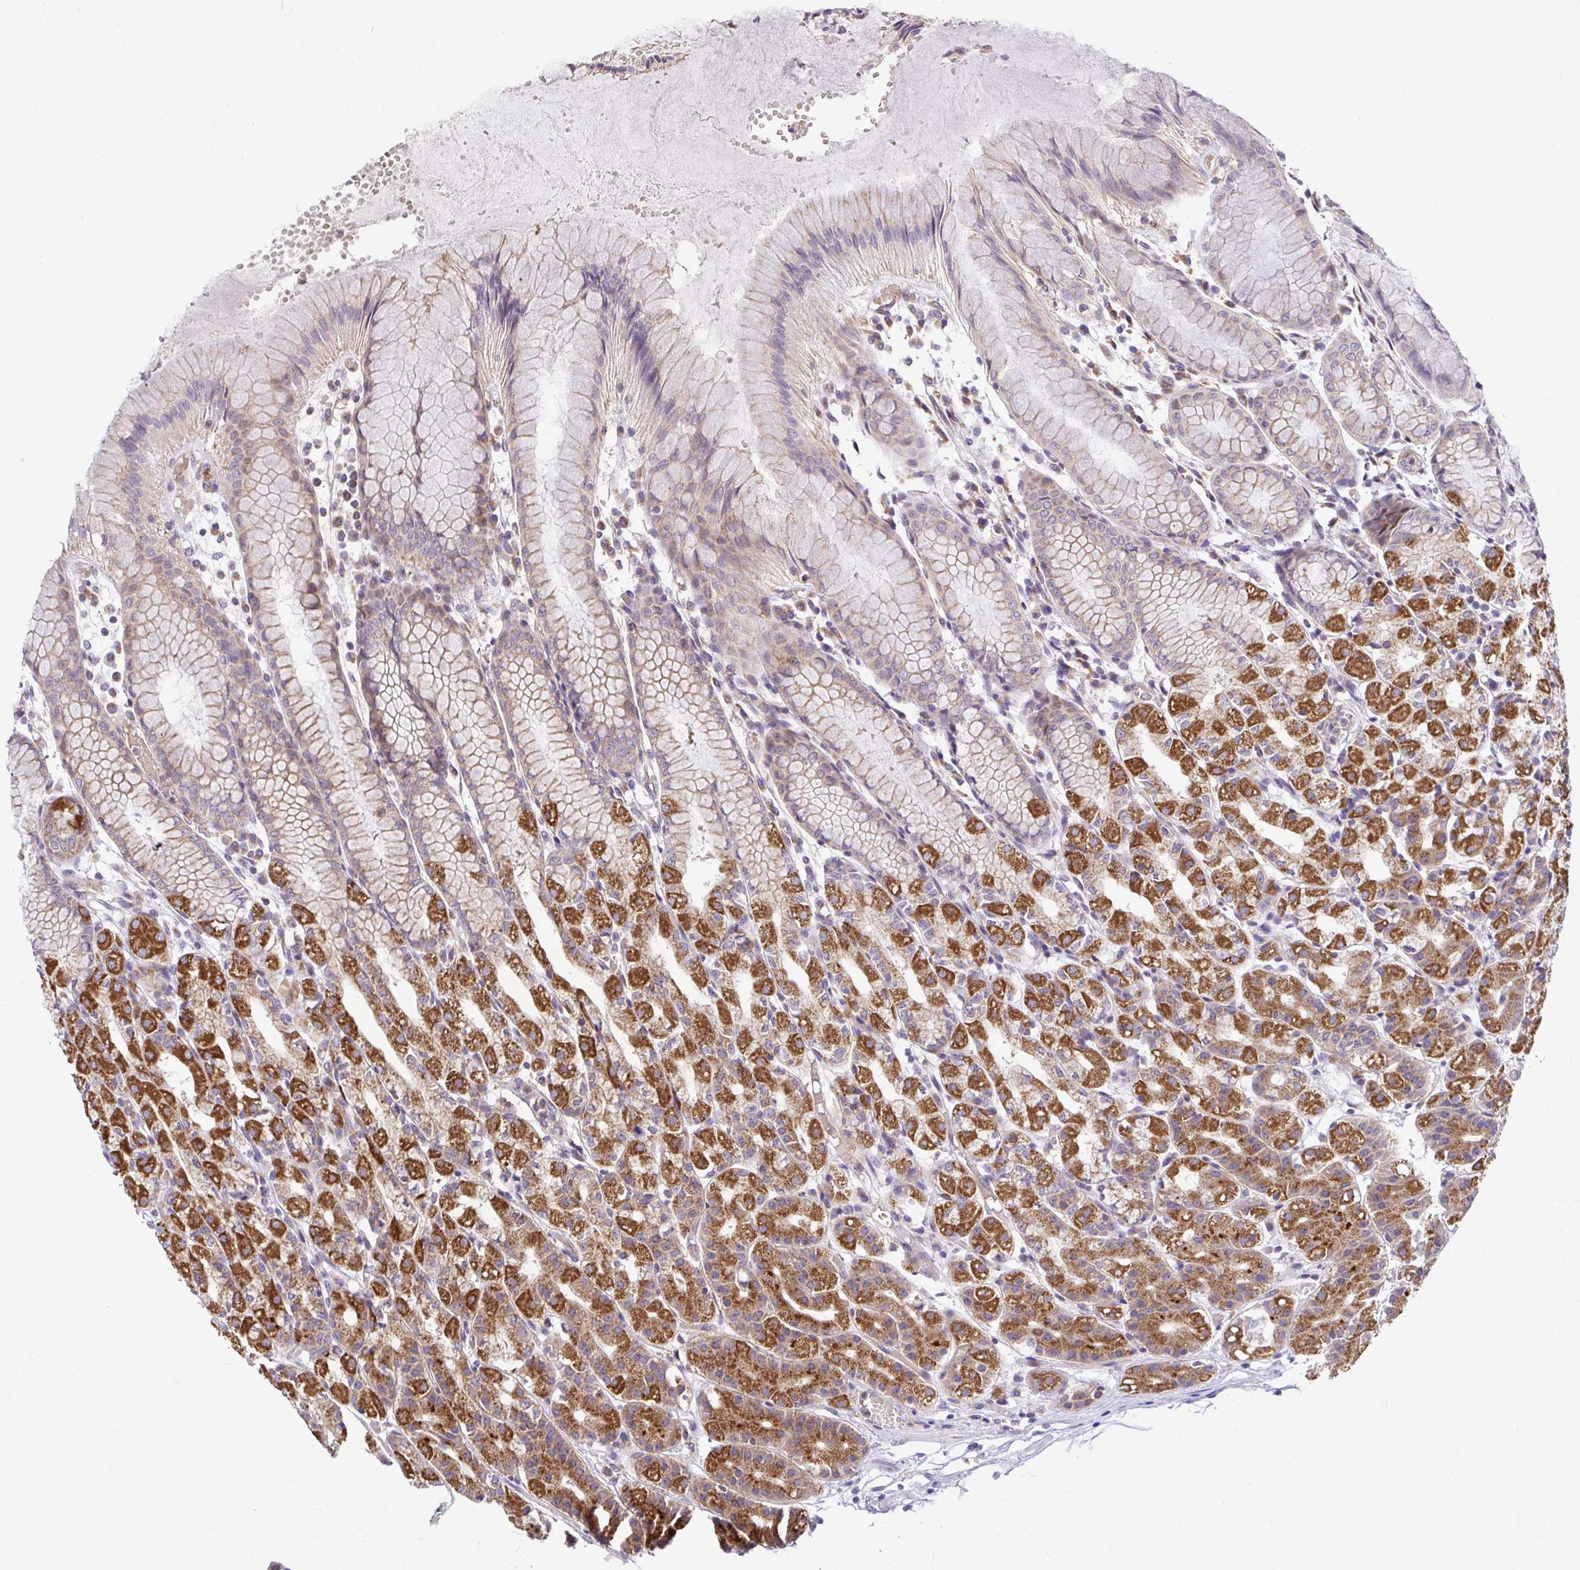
{"staining": {"intensity": "strong", "quantity": "25%-75%", "location": "cytoplasmic/membranous"}, "tissue": "stomach", "cell_type": "Glandular cells", "image_type": "normal", "snomed": [{"axis": "morphology", "description": "Normal tissue, NOS"}, {"axis": "topography", "description": "Stomach"}], "caption": "Protein staining by immunohistochemistry (IHC) displays strong cytoplasmic/membranous positivity in approximately 25%-75% of glandular cells in normal stomach. The staining was performed using DAB to visualize the protein expression in brown, while the nuclei were stained in blue with hematoxylin (Magnification: 20x).", "gene": "VTI1B", "patient": {"sex": "female", "age": 57}}